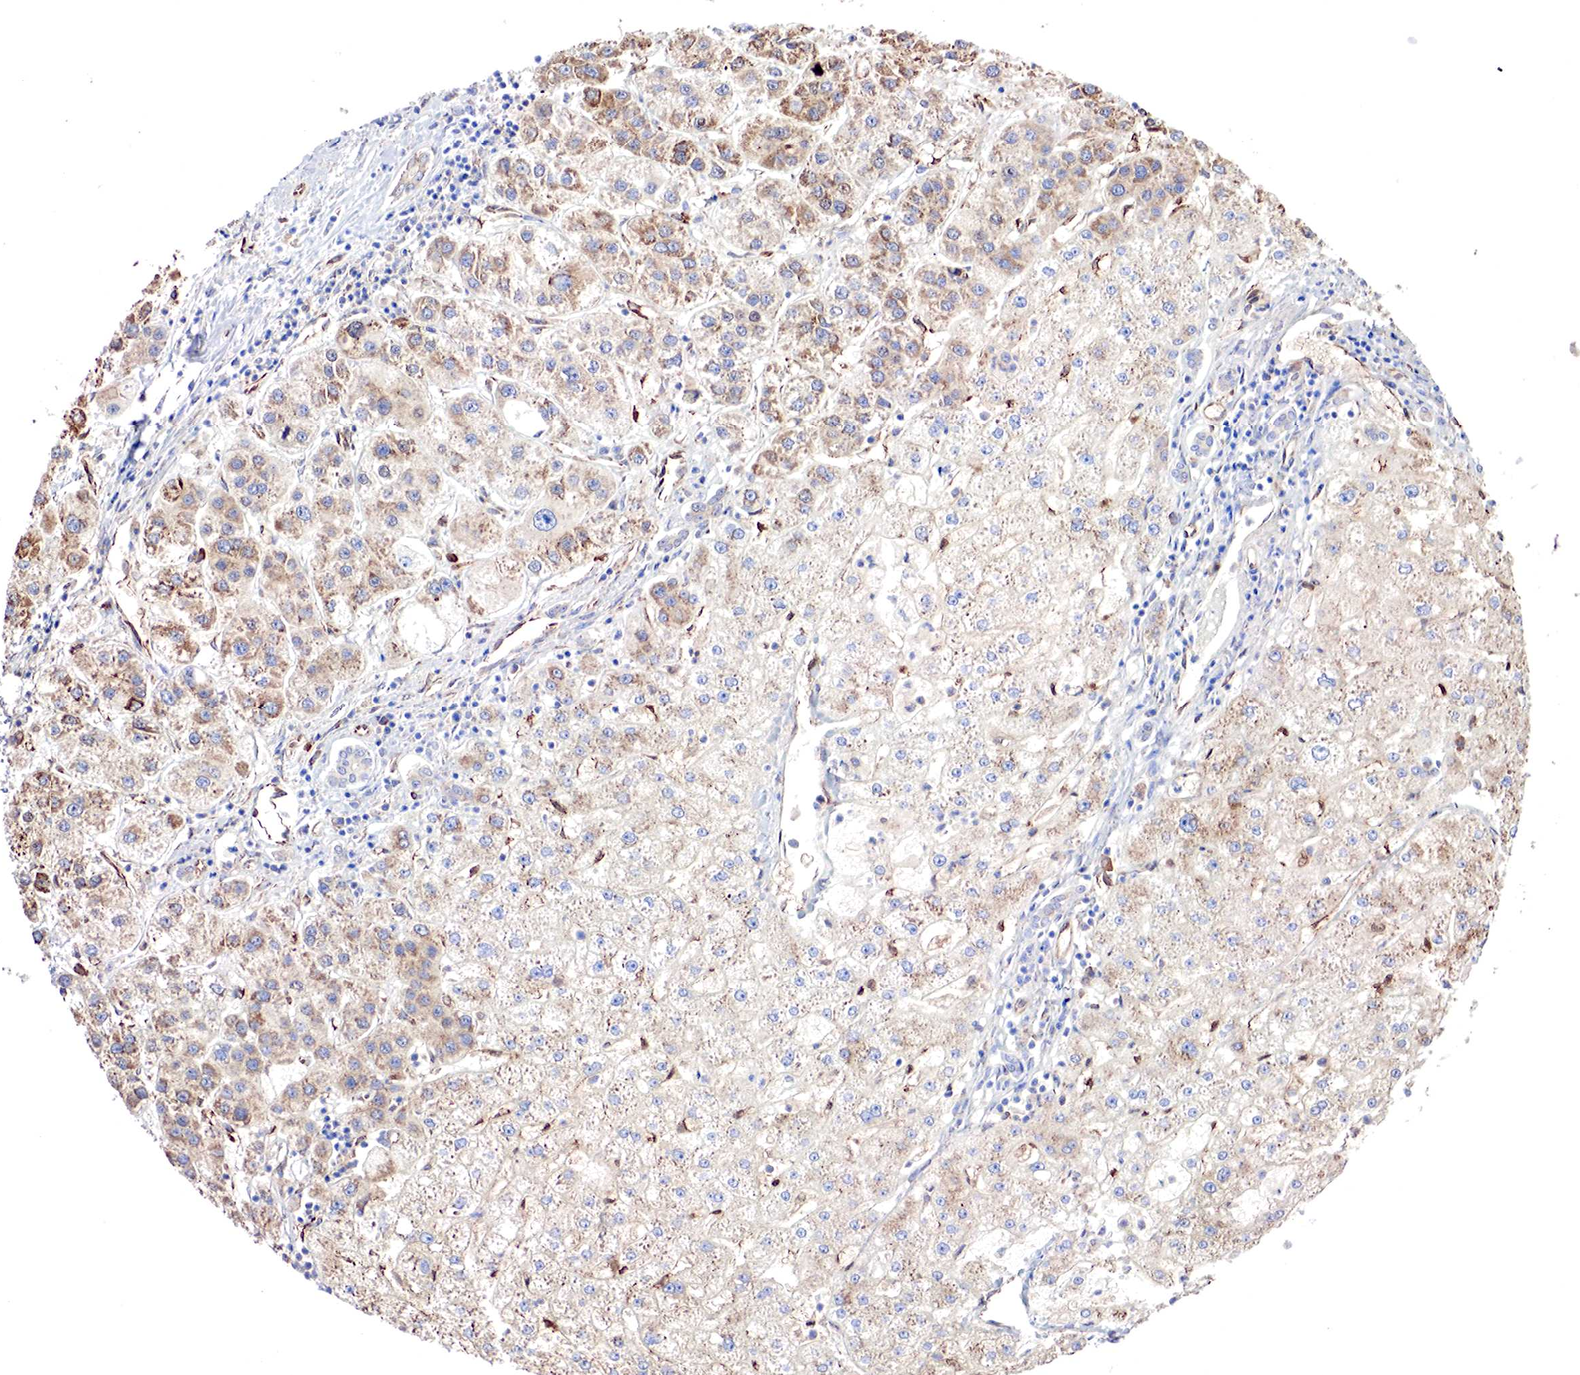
{"staining": {"intensity": "moderate", "quantity": "25%-75%", "location": "cytoplasmic/membranous"}, "tissue": "liver cancer", "cell_type": "Tumor cells", "image_type": "cancer", "snomed": [{"axis": "morphology", "description": "Carcinoma, Hepatocellular, NOS"}, {"axis": "topography", "description": "Liver"}], "caption": "Protein expression analysis of human liver cancer reveals moderate cytoplasmic/membranous positivity in about 25%-75% of tumor cells.", "gene": "RDX", "patient": {"sex": "female", "age": 85}}